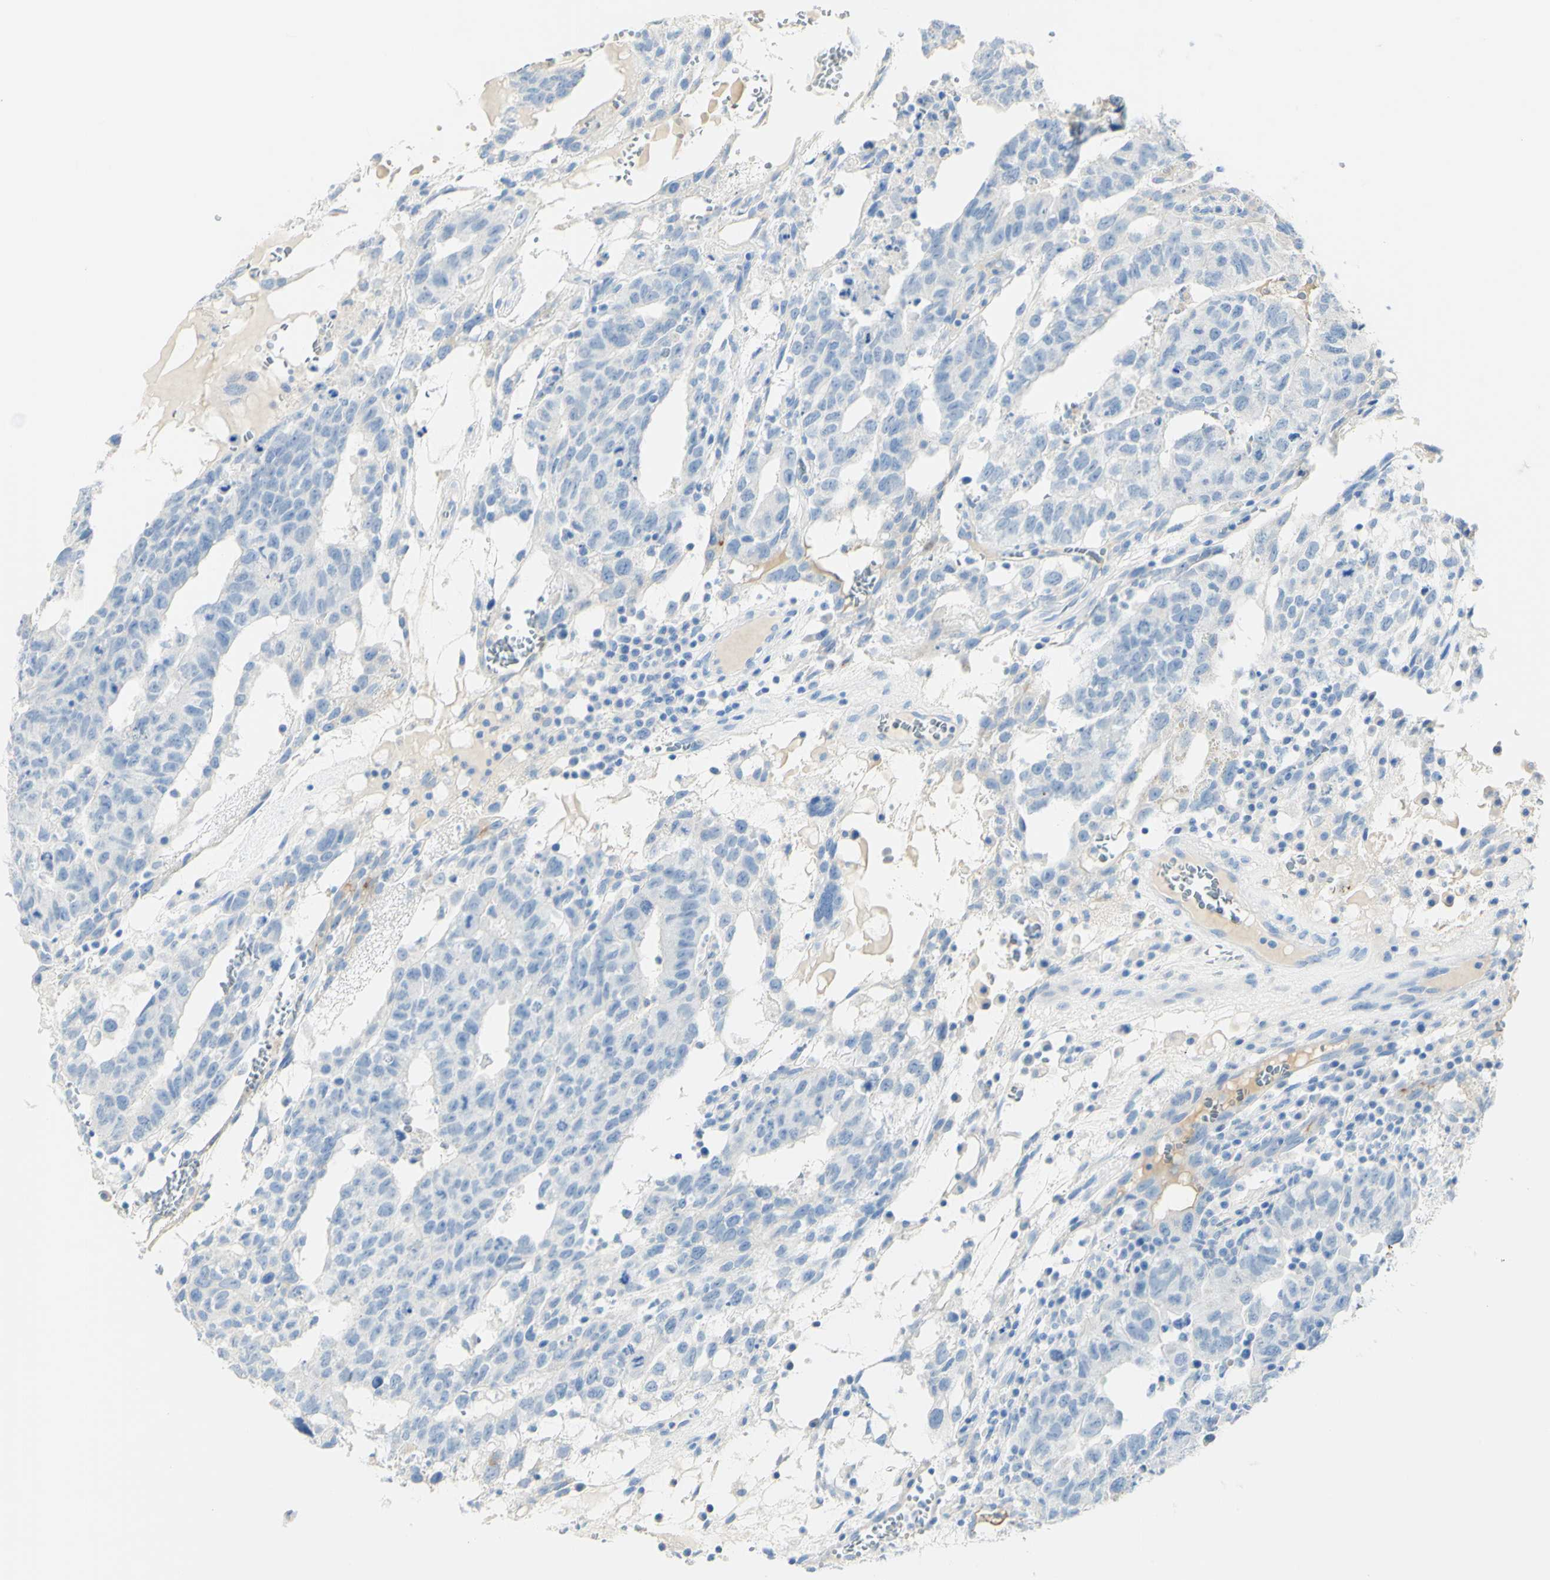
{"staining": {"intensity": "weak", "quantity": "<25%", "location": "cytoplasmic/membranous"}, "tissue": "testis cancer", "cell_type": "Tumor cells", "image_type": "cancer", "snomed": [{"axis": "morphology", "description": "Seminoma, NOS"}, {"axis": "morphology", "description": "Carcinoma, Embryonal, NOS"}, {"axis": "topography", "description": "Testis"}], "caption": "Embryonal carcinoma (testis) was stained to show a protein in brown. There is no significant positivity in tumor cells. (DAB IHC with hematoxylin counter stain).", "gene": "PIGR", "patient": {"sex": "male", "age": 52}}